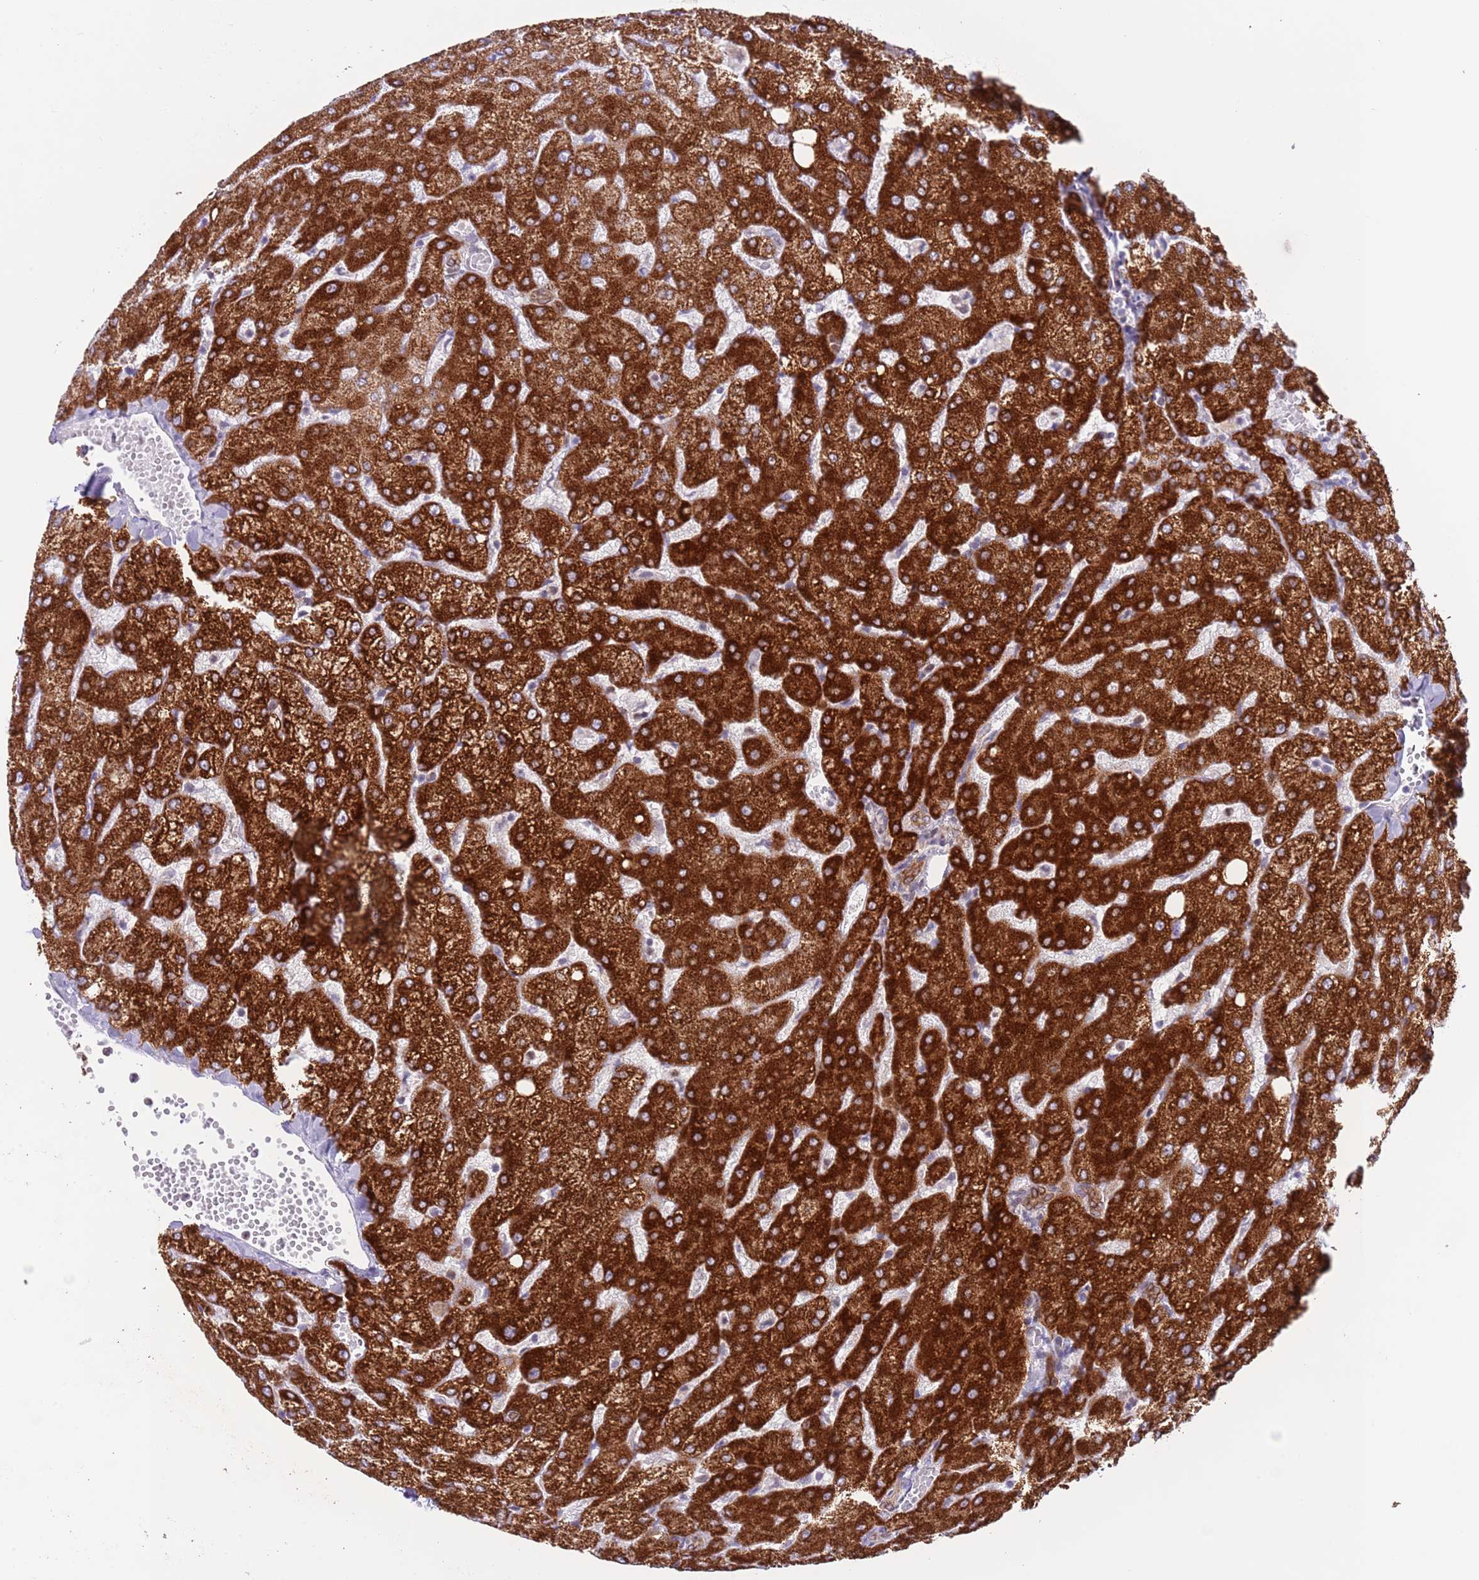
{"staining": {"intensity": "moderate", "quantity": ">75%", "location": "cytoplasmic/membranous"}, "tissue": "liver", "cell_type": "Cholangiocytes", "image_type": "normal", "snomed": [{"axis": "morphology", "description": "Normal tissue, NOS"}, {"axis": "topography", "description": "Liver"}], "caption": "Immunohistochemistry (IHC) staining of benign liver, which demonstrates medium levels of moderate cytoplasmic/membranous positivity in approximately >75% of cholangiocytes indicating moderate cytoplasmic/membranous protein staining. The staining was performed using DAB (3,3'-diaminobenzidine) (brown) for protein detection and nuclei were counterstained in hematoxylin (blue).", "gene": "EBPL", "patient": {"sex": "female", "age": 54}}